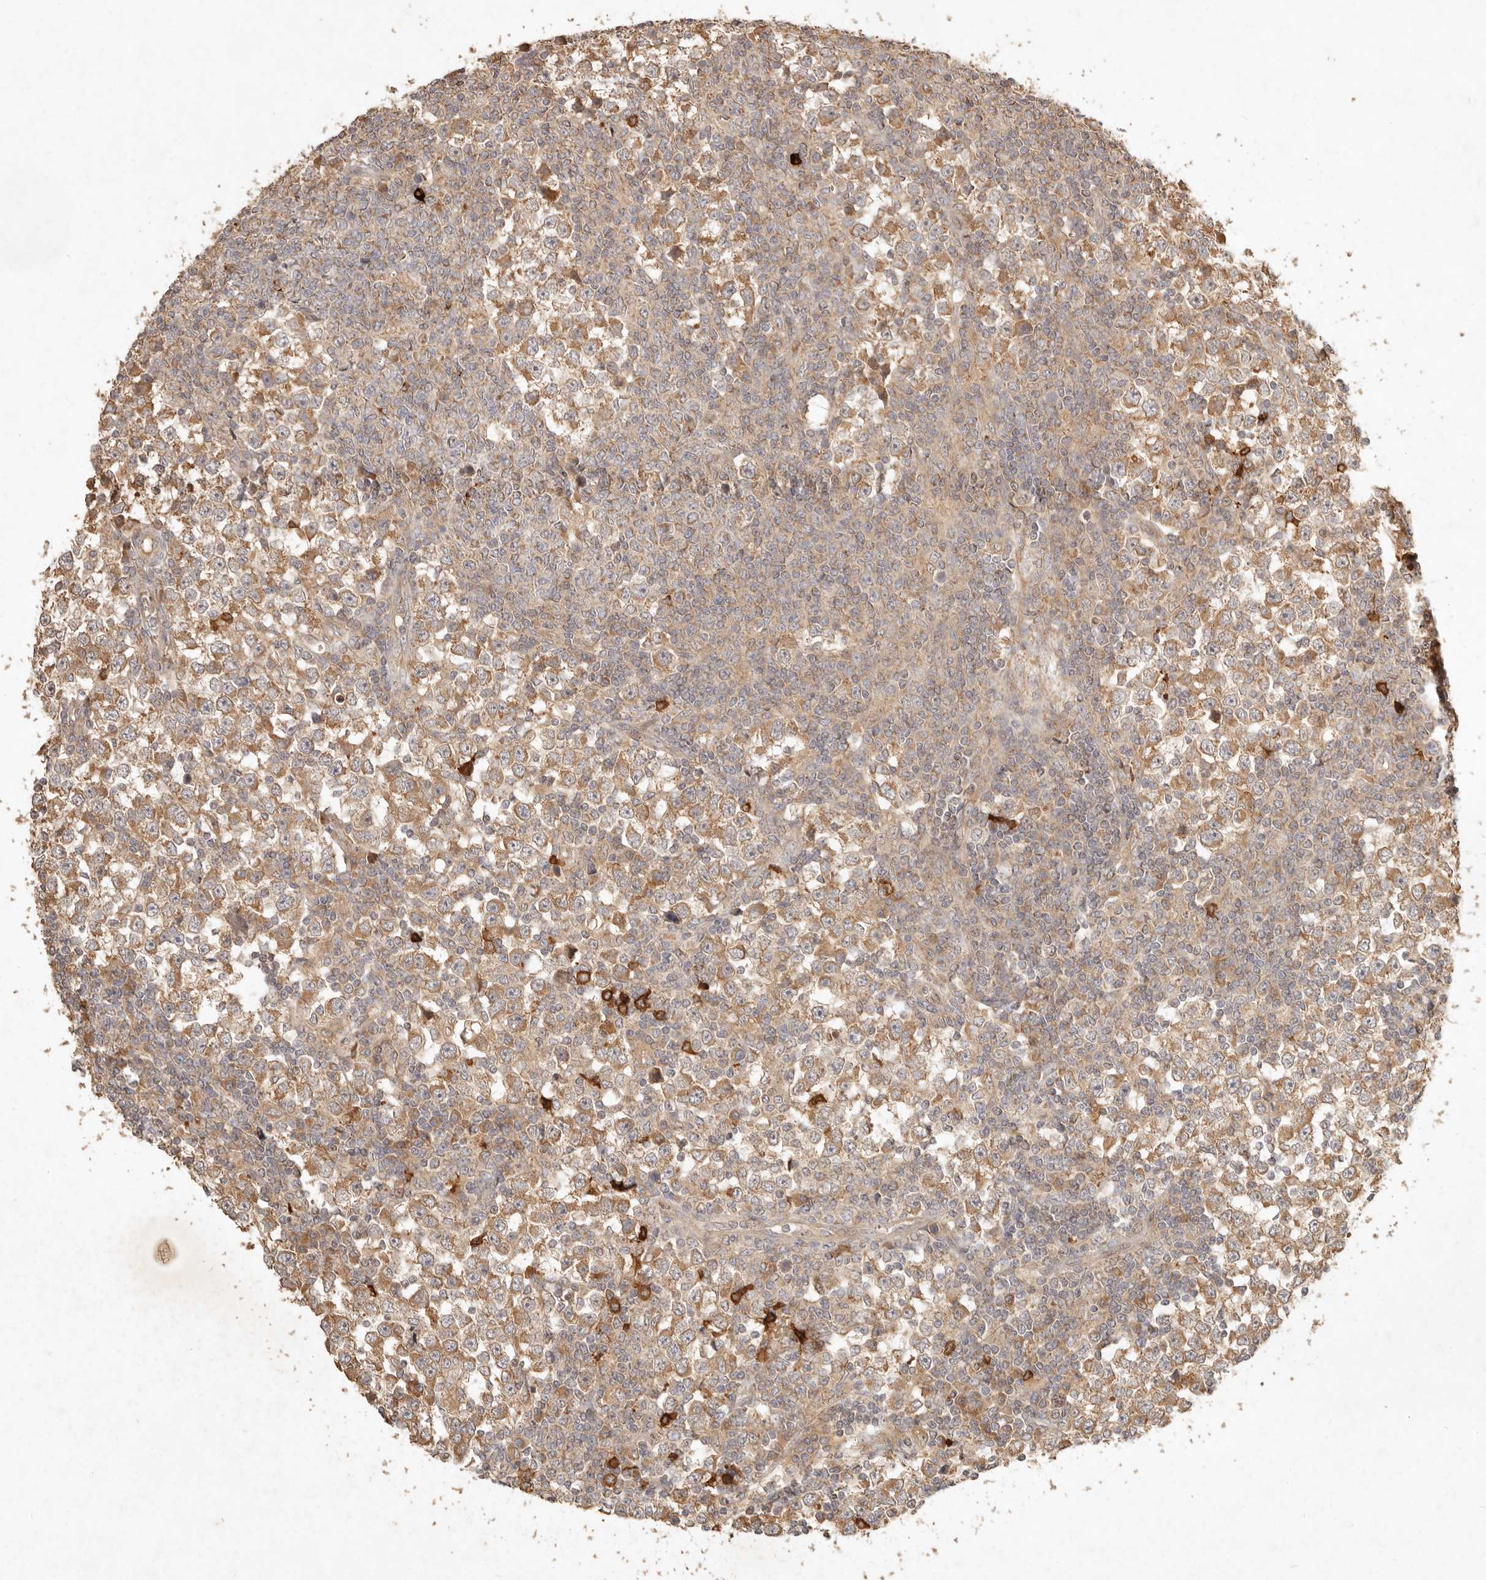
{"staining": {"intensity": "moderate", "quantity": ">75%", "location": "cytoplasmic/membranous"}, "tissue": "testis cancer", "cell_type": "Tumor cells", "image_type": "cancer", "snomed": [{"axis": "morphology", "description": "Seminoma, NOS"}, {"axis": "topography", "description": "Testis"}], "caption": "Immunohistochemical staining of human testis cancer (seminoma) displays medium levels of moderate cytoplasmic/membranous protein expression in about >75% of tumor cells.", "gene": "CLEC4C", "patient": {"sex": "male", "age": 65}}